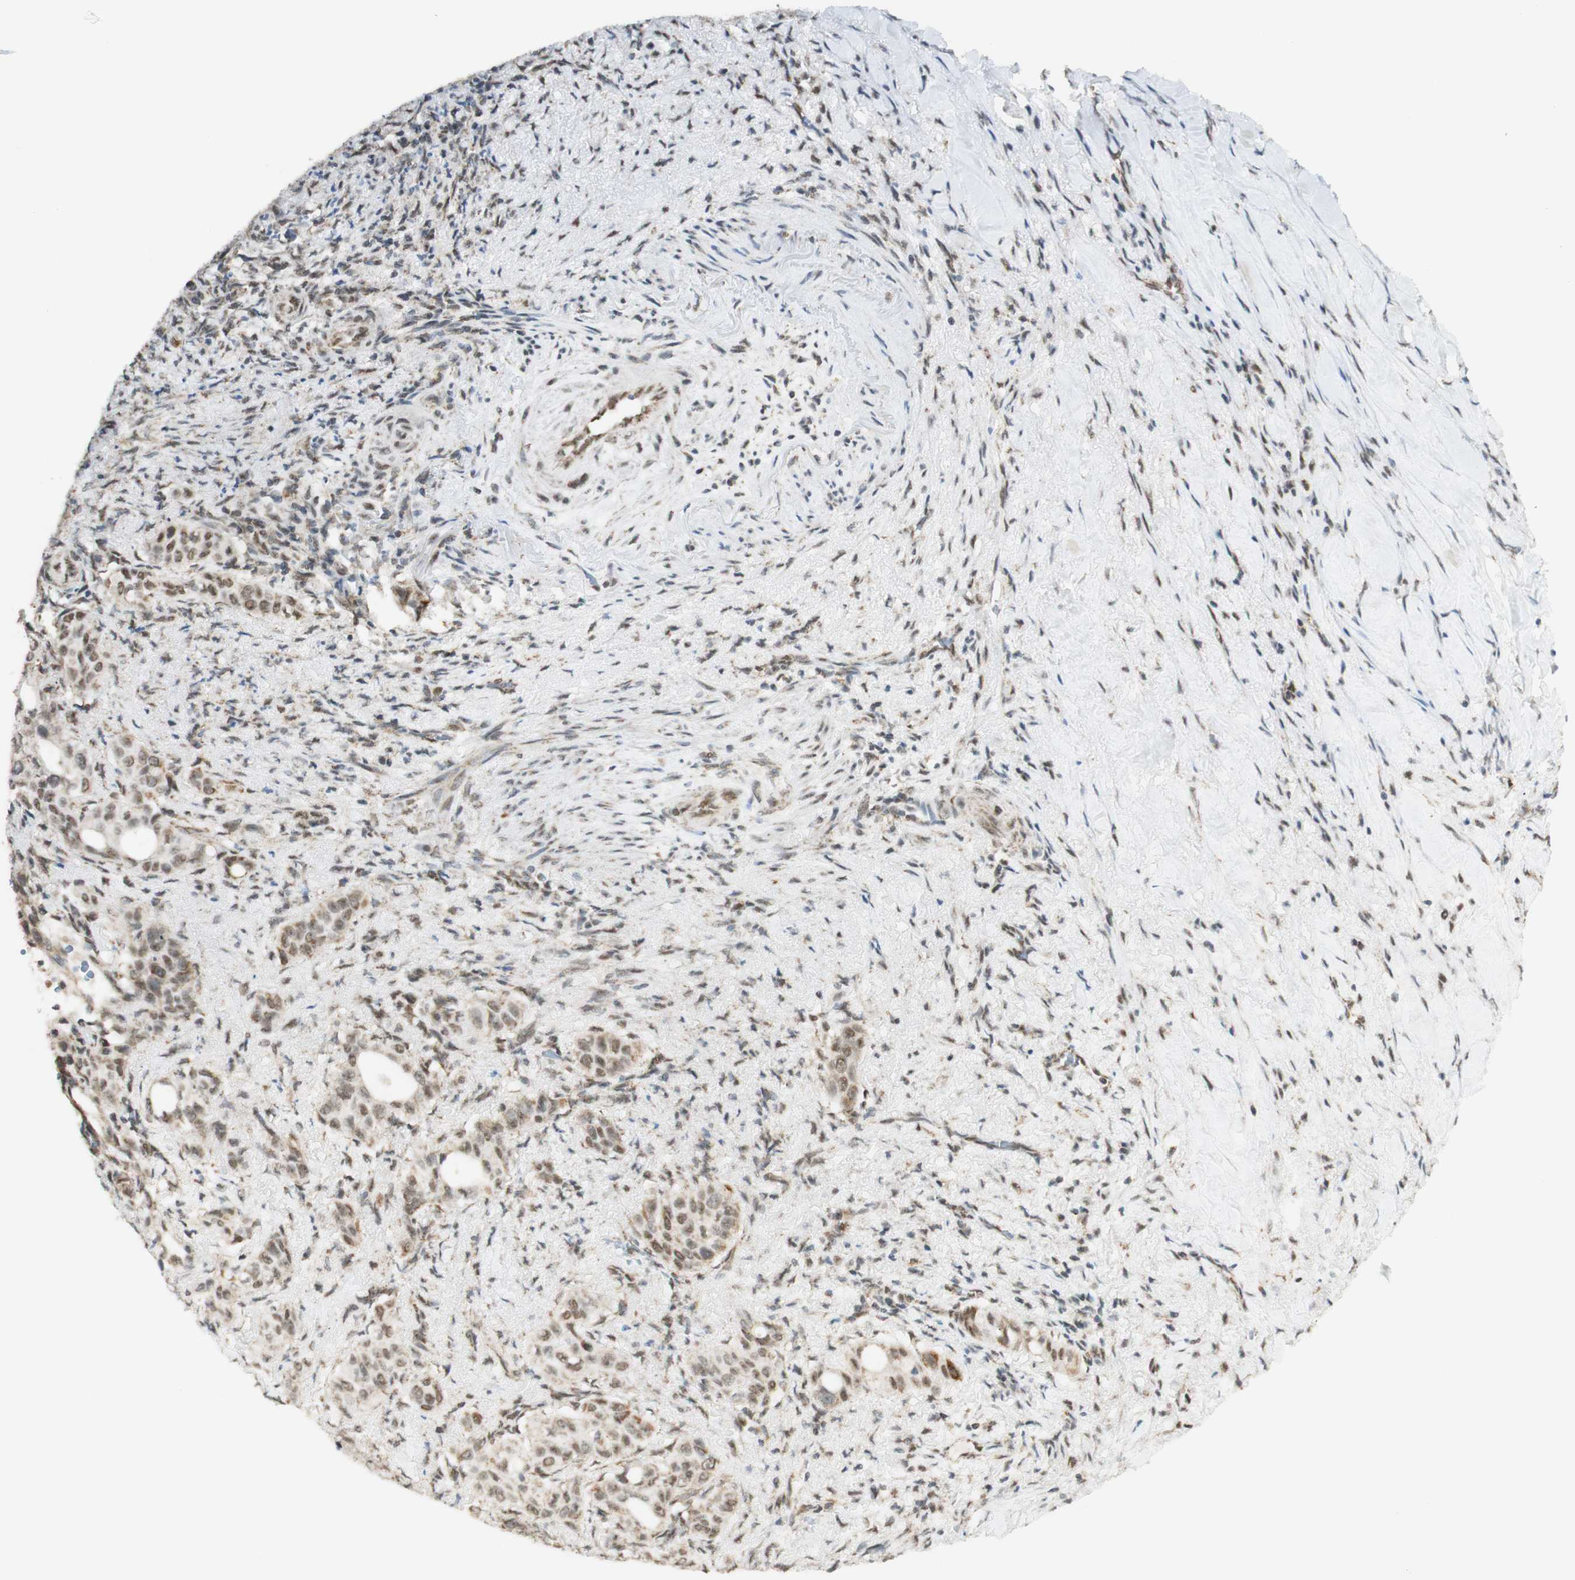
{"staining": {"intensity": "weak", "quantity": ">75%", "location": "nuclear"}, "tissue": "liver cancer", "cell_type": "Tumor cells", "image_type": "cancer", "snomed": [{"axis": "morphology", "description": "Cholangiocarcinoma"}, {"axis": "topography", "description": "Liver"}], "caption": "Liver cancer (cholangiocarcinoma) was stained to show a protein in brown. There is low levels of weak nuclear staining in about >75% of tumor cells.", "gene": "ZNF782", "patient": {"sex": "female", "age": 67}}